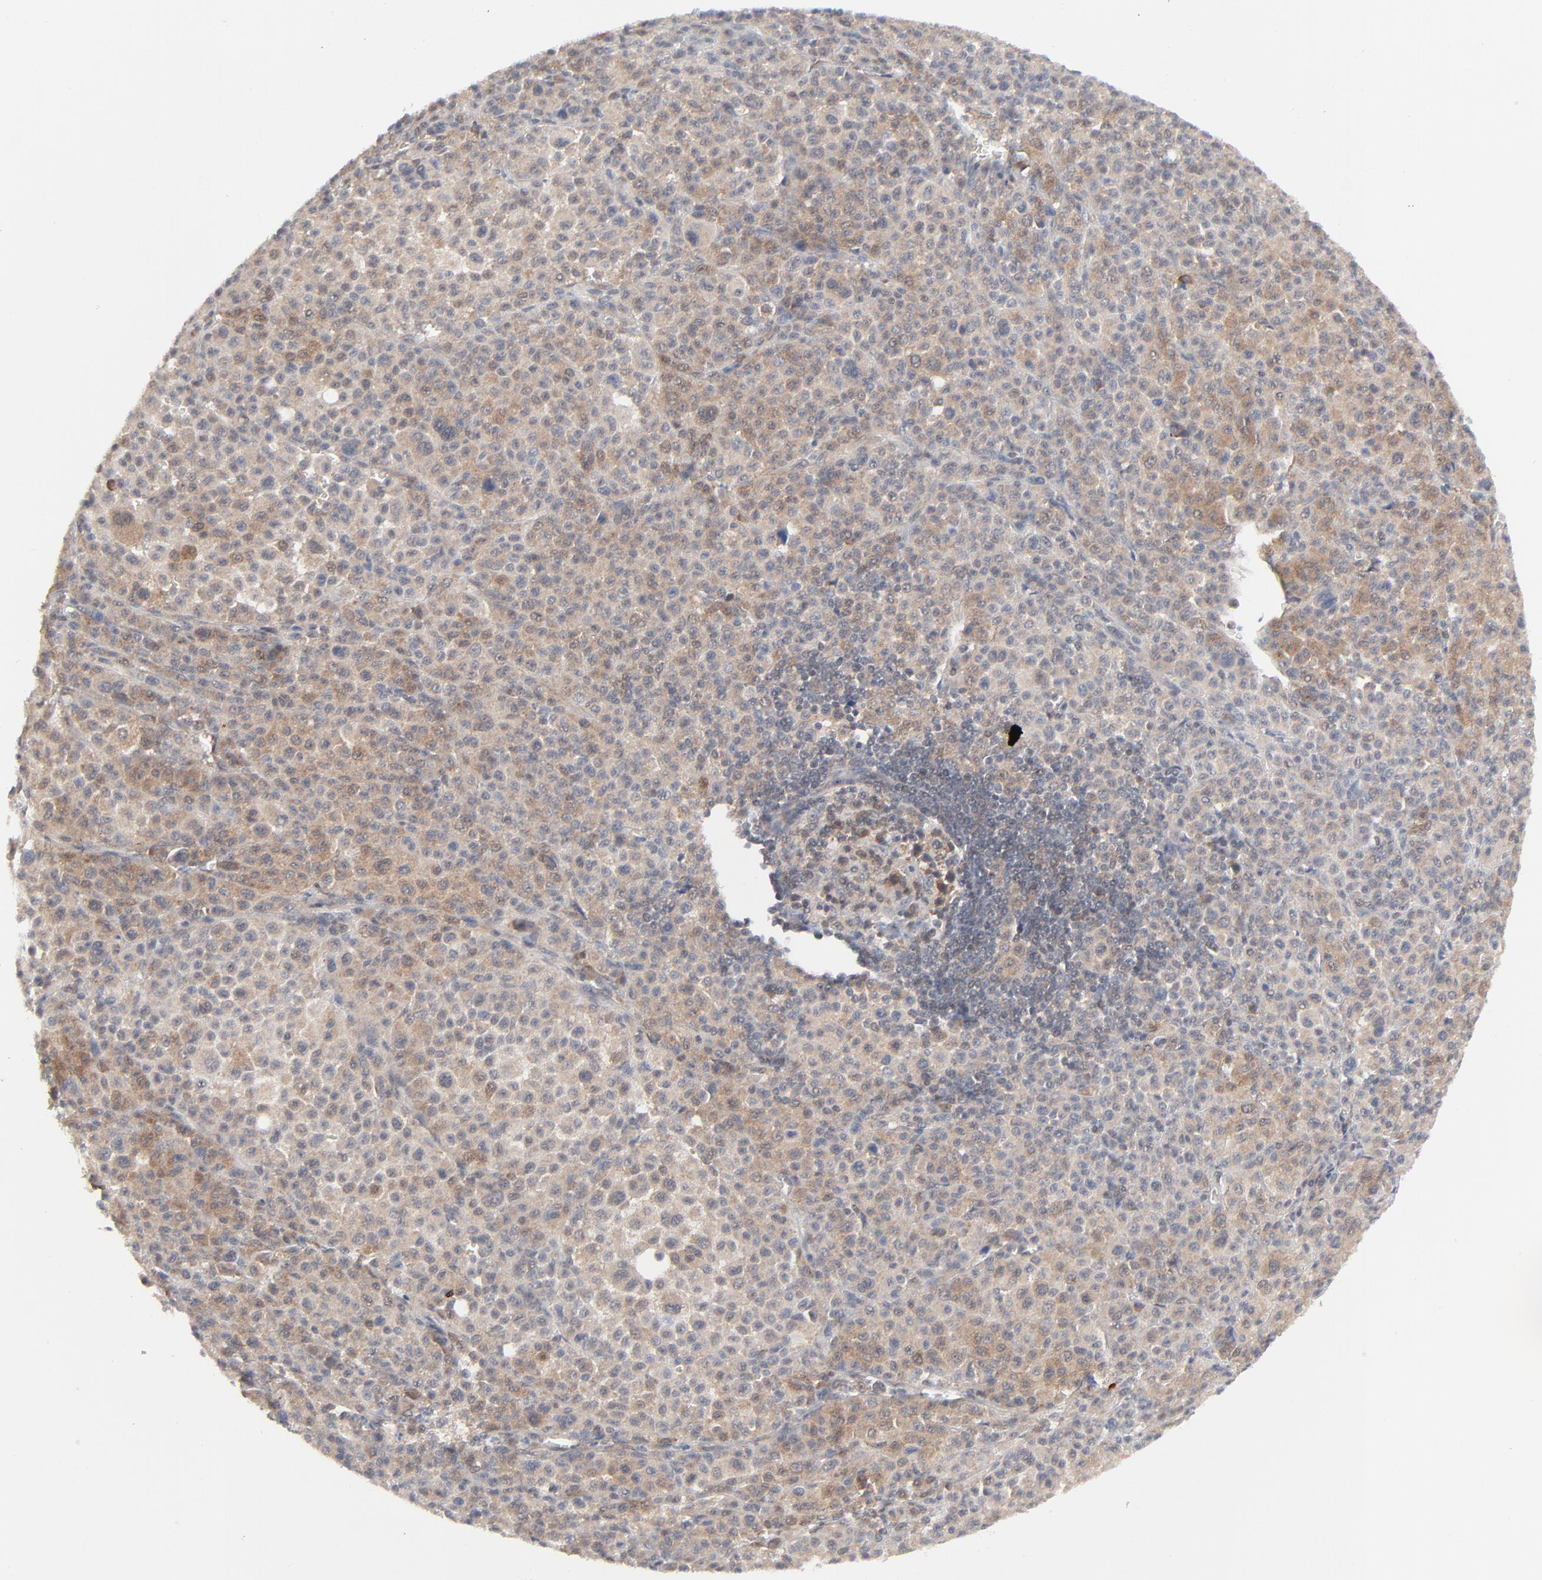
{"staining": {"intensity": "weak", "quantity": ">75%", "location": "cytoplasmic/membranous"}, "tissue": "melanoma", "cell_type": "Tumor cells", "image_type": "cancer", "snomed": [{"axis": "morphology", "description": "Malignant melanoma, Metastatic site"}, {"axis": "topography", "description": "Skin"}], "caption": "Melanoma stained for a protein reveals weak cytoplasmic/membranous positivity in tumor cells.", "gene": "RPS6KB1", "patient": {"sex": "female", "age": 74}}